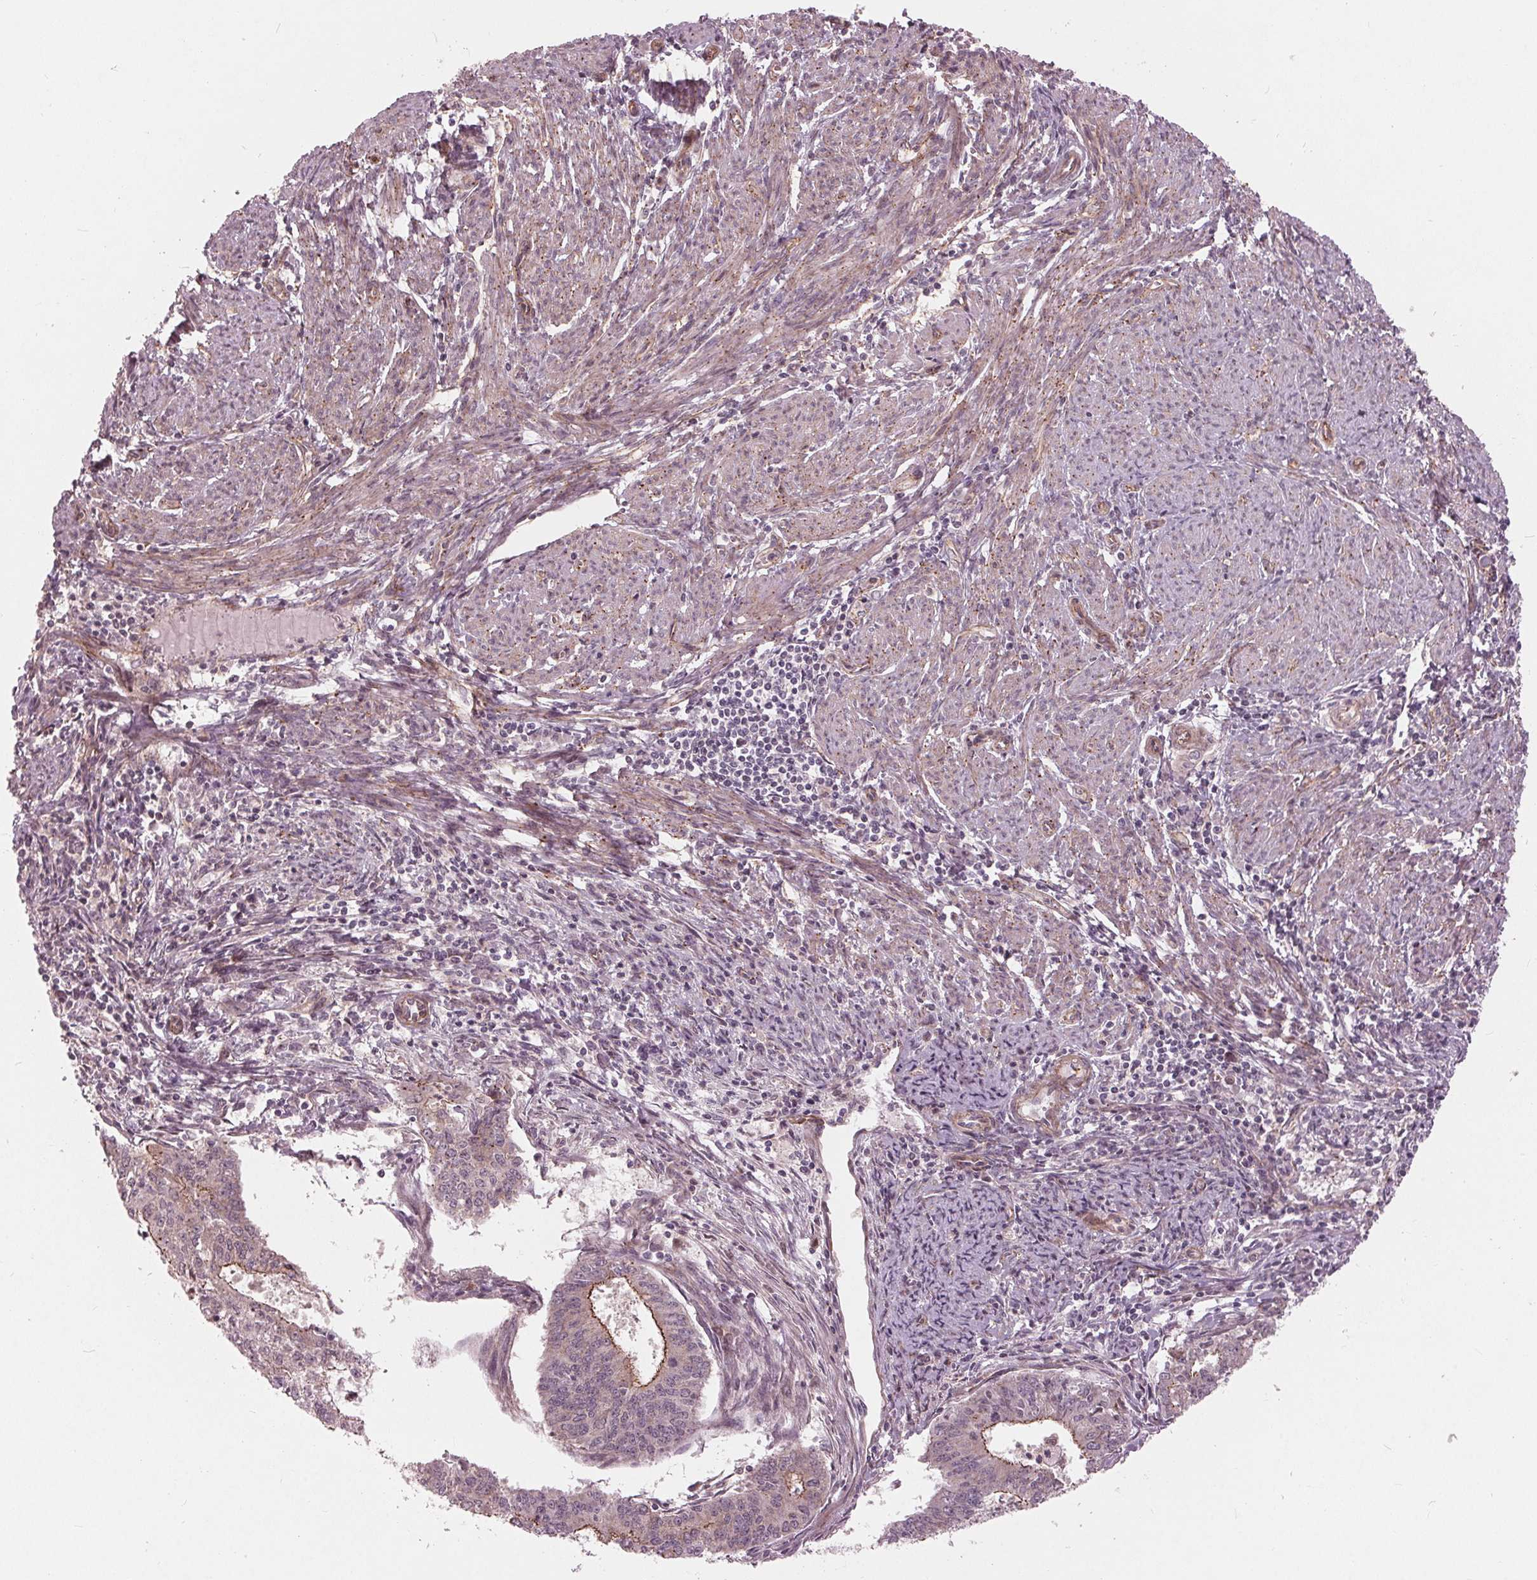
{"staining": {"intensity": "moderate", "quantity": "<25%", "location": "cytoplasmic/membranous"}, "tissue": "endometrial cancer", "cell_type": "Tumor cells", "image_type": "cancer", "snomed": [{"axis": "morphology", "description": "Adenocarcinoma, NOS"}, {"axis": "topography", "description": "Endometrium"}], "caption": "Immunohistochemical staining of human endometrial cancer demonstrates low levels of moderate cytoplasmic/membranous positivity in approximately <25% of tumor cells. (Stains: DAB (3,3'-diaminobenzidine) in brown, nuclei in blue, Microscopy: brightfield microscopy at high magnification).", "gene": "TXNIP", "patient": {"sex": "female", "age": 61}}